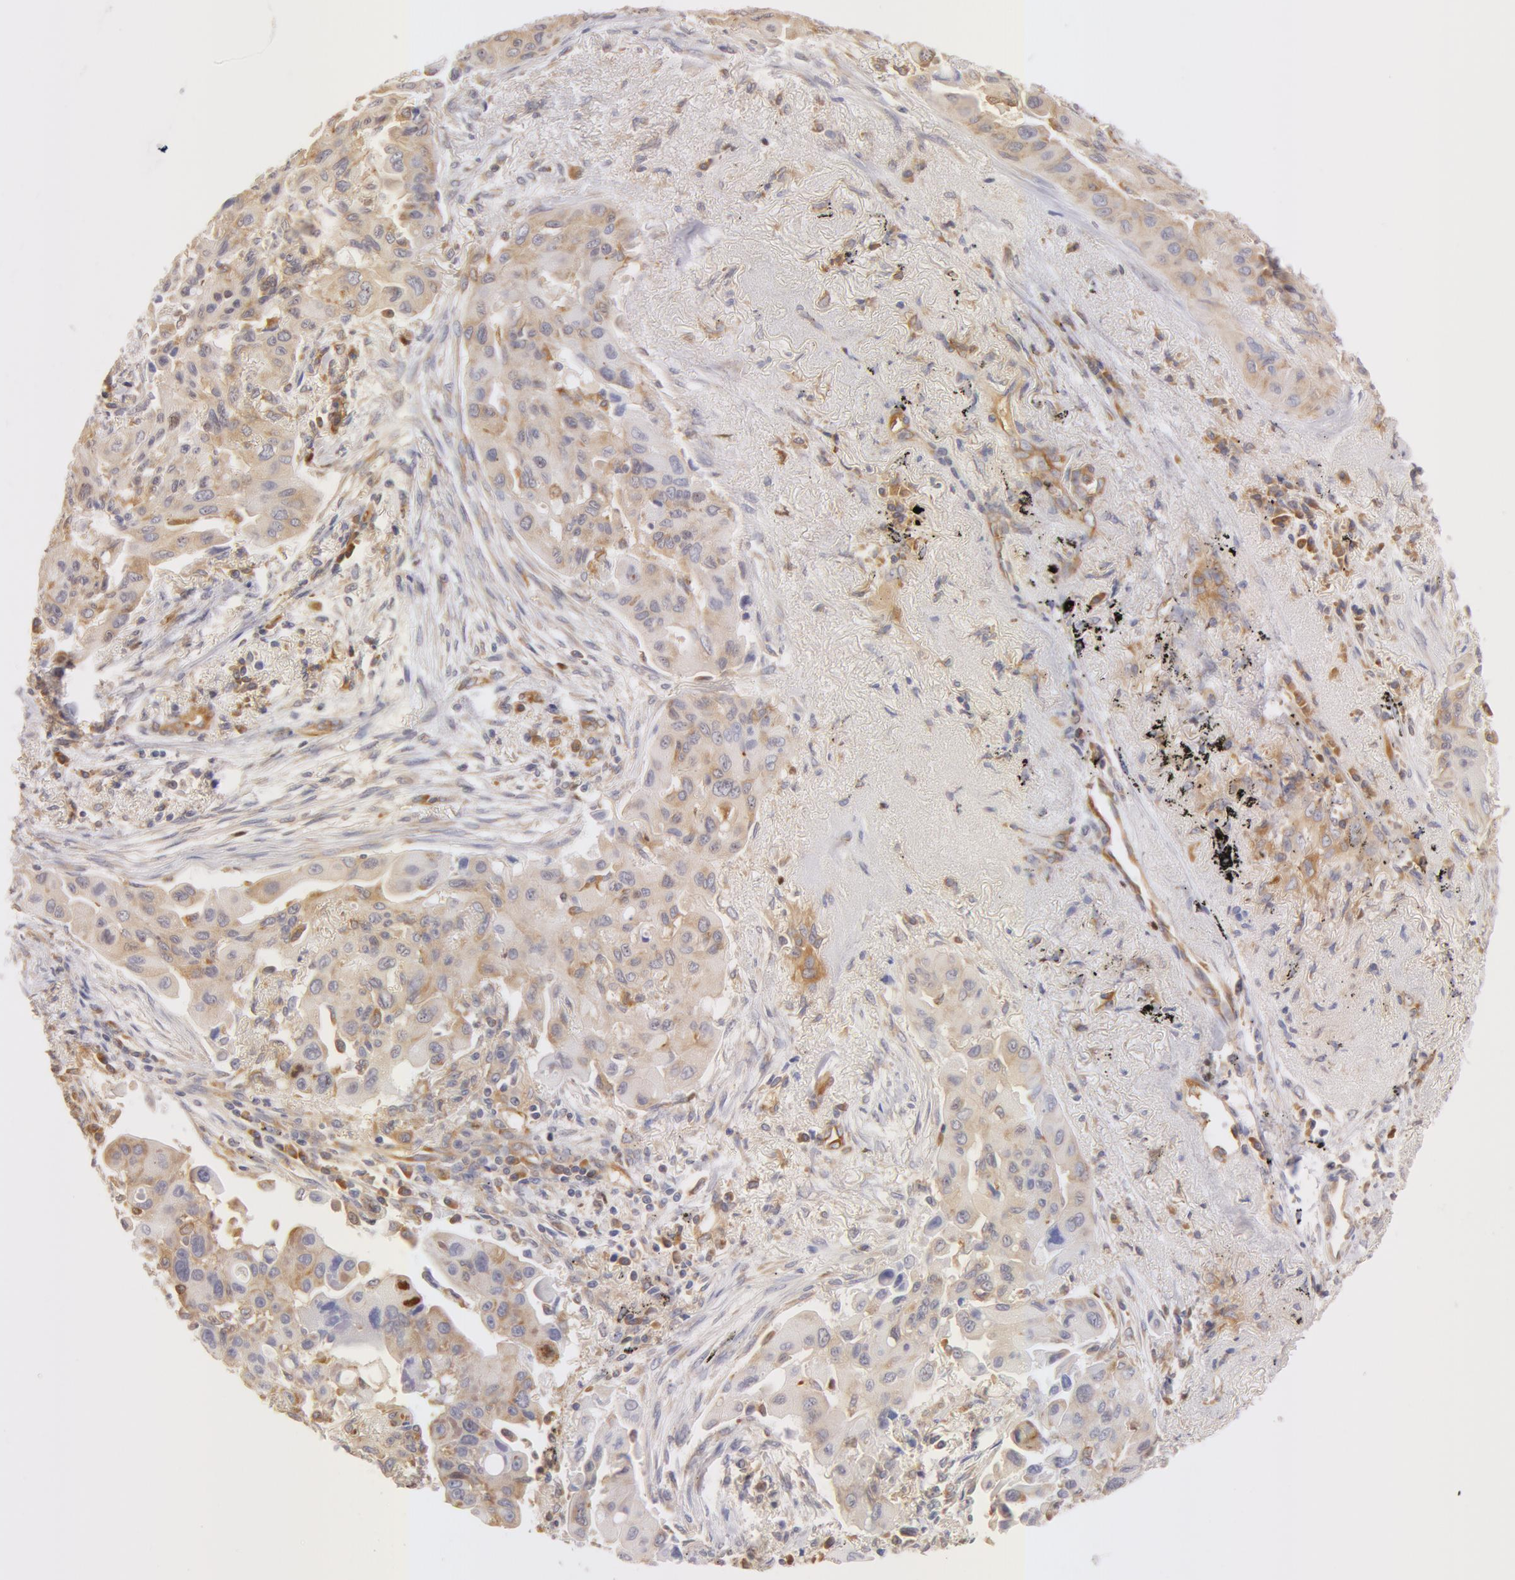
{"staining": {"intensity": "negative", "quantity": "none", "location": "none"}, "tissue": "lung cancer", "cell_type": "Tumor cells", "image_type": "cancer", "snomed": [{"axis": "morphology", "description": "Adenocarcinoma, NOS"}, {"axis": "topography", "description": "Lung"}], "caption": "Photomicrograph shows no protein expression in tumor cells of lung cancer tissue. (DAB (3,3'-diaminobenzidine) IHC visualized using brightfield microscopy, high magnification).", "gene": "DDX3Y", "patient": {"sex": "male", "age": 68}}